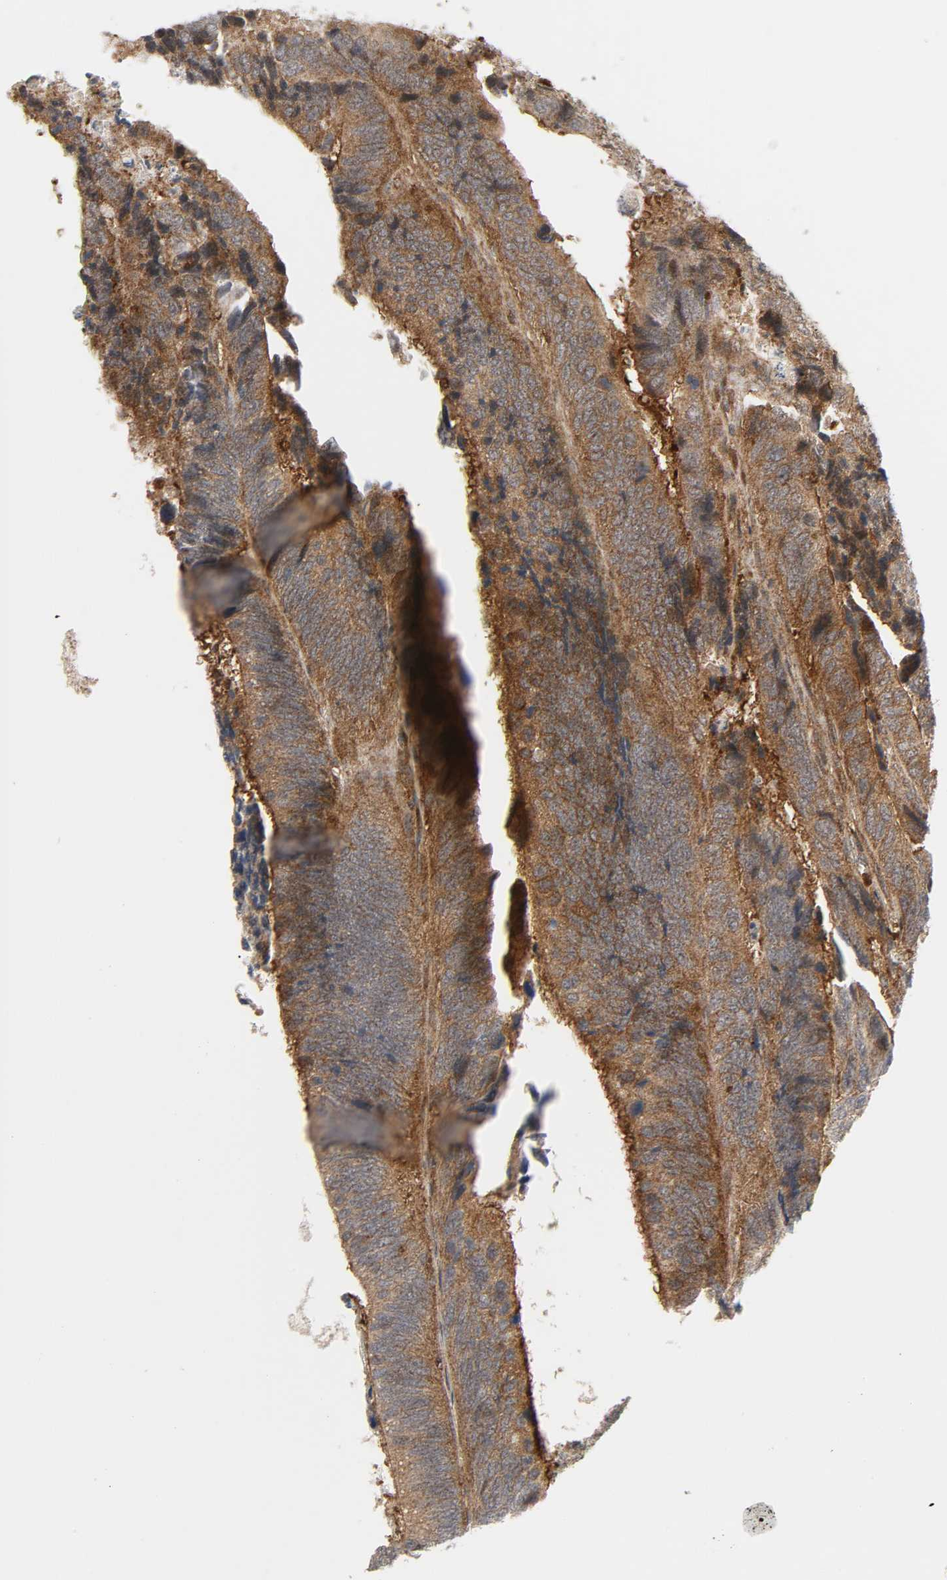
{"staining": {"intensity": "moderate", "quantity": ">75%", "location": "cytoplasmic/membranous"}, "tissue": "colorectal cancer", "cell_type": "Tumor cells", "image_type": "cancer", "snomed": [{"axis": "morphology", "description": "Adenocarcinoma, NOS"}, {"axis": "topography", "description": "Colon"}], "caption": "Tumor cells demonstrate moderate cytoplasmic/membranous staining in about >75% of cells in colorectal cancer.", "gene": "CHUK", "patient": {"sex": "male", "age": 72}}